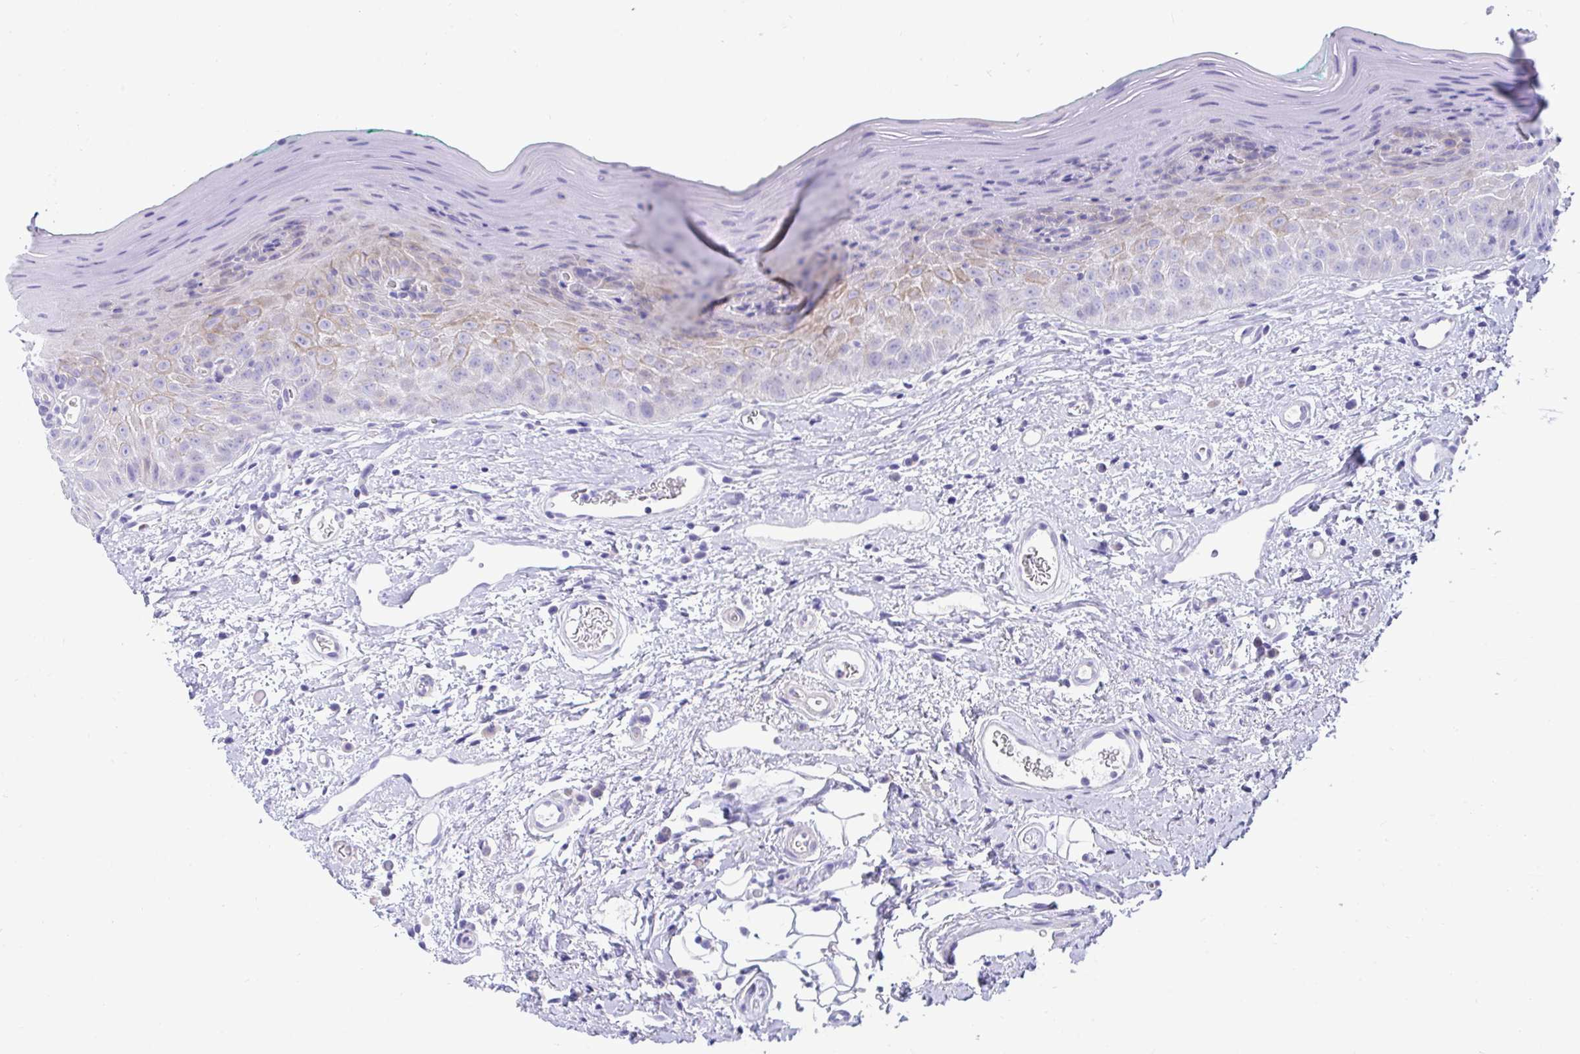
{"staining": {"intensity": "weak", "quantity": "<25%", "location": "cytoplasmic/membranous"}, "tissue": "oral mucosa", "cell_type": "Squamous epithelial cells", "image_type": "normal", "snomed": [{"axis": "morphology", "description": "Normal tissue, NOS"}, {"axis": "topography", "description": "Oral tissue"}, {"axis": "topography", "description": "Tounge, NOS"}], "caption": "A photomicrograph of oral mucosa stained for a protein displays no brown staining in squamous epithelial cells.", "gene": "TMEM106B", "patient": {"sex": "male", "age": 83}}